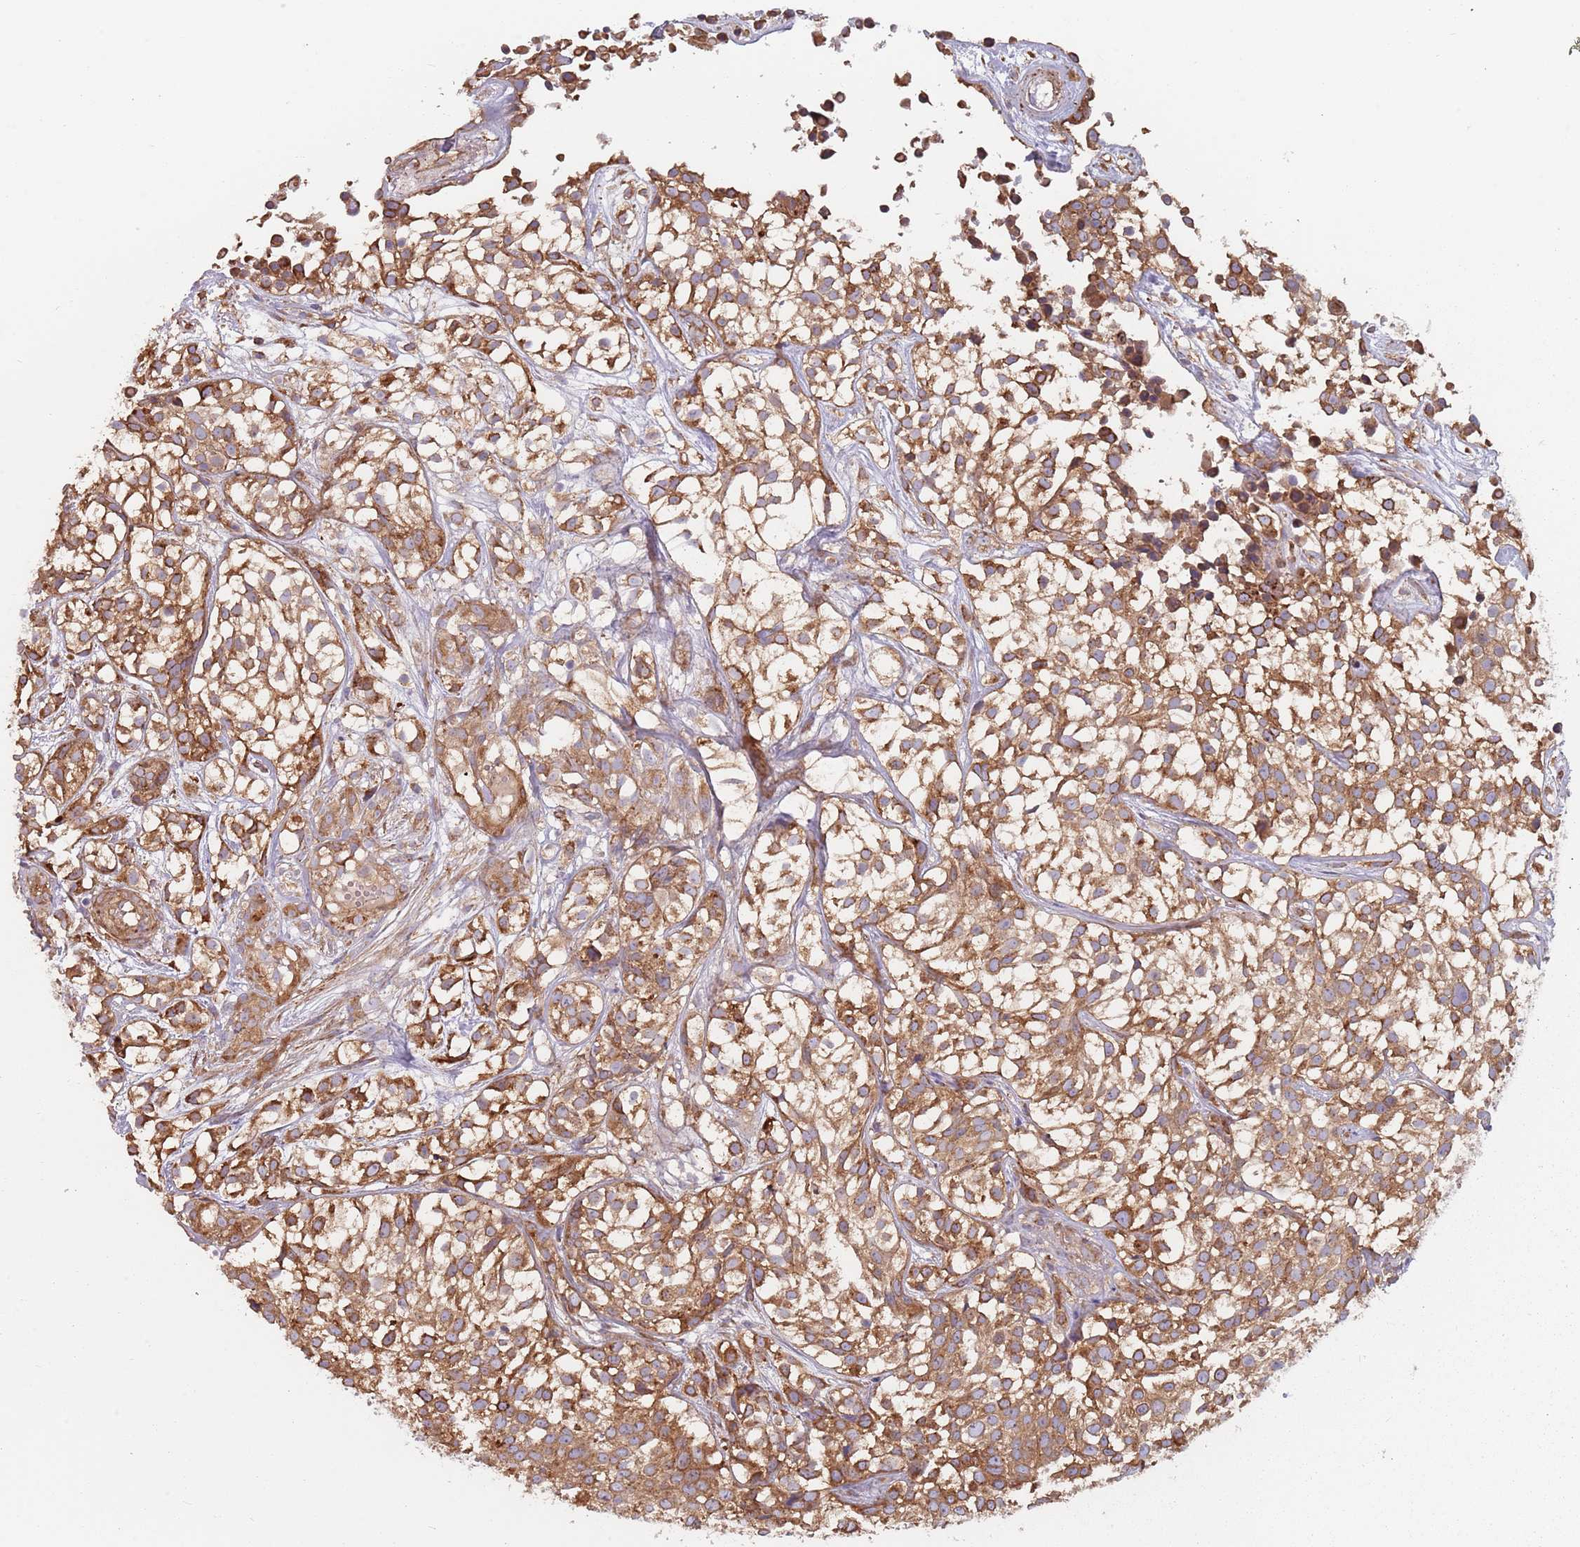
{"staining": {"intensity": "moderate", "quantity": ">75%", "location": "cytoplasmic/membranous"}, "tissue": "urothelial cancer", "cell_type": "Tumor cells", "image_type": "cancer", "snomed": [{"axis": "morphology", "description": "Urothelial carcinoma, High grade"}, {"axis": "topography", "description": "Urinary bladder"}], "caption": "IHC photomicrograph of urothelial cancer stained for a protein (brown), which displays medium levels of moderate cytoplasmic/membranous staining in approximately >75% of tumor cells.", "gene": "SPDL1", "patient": {"sex": "male", "age": 56}}